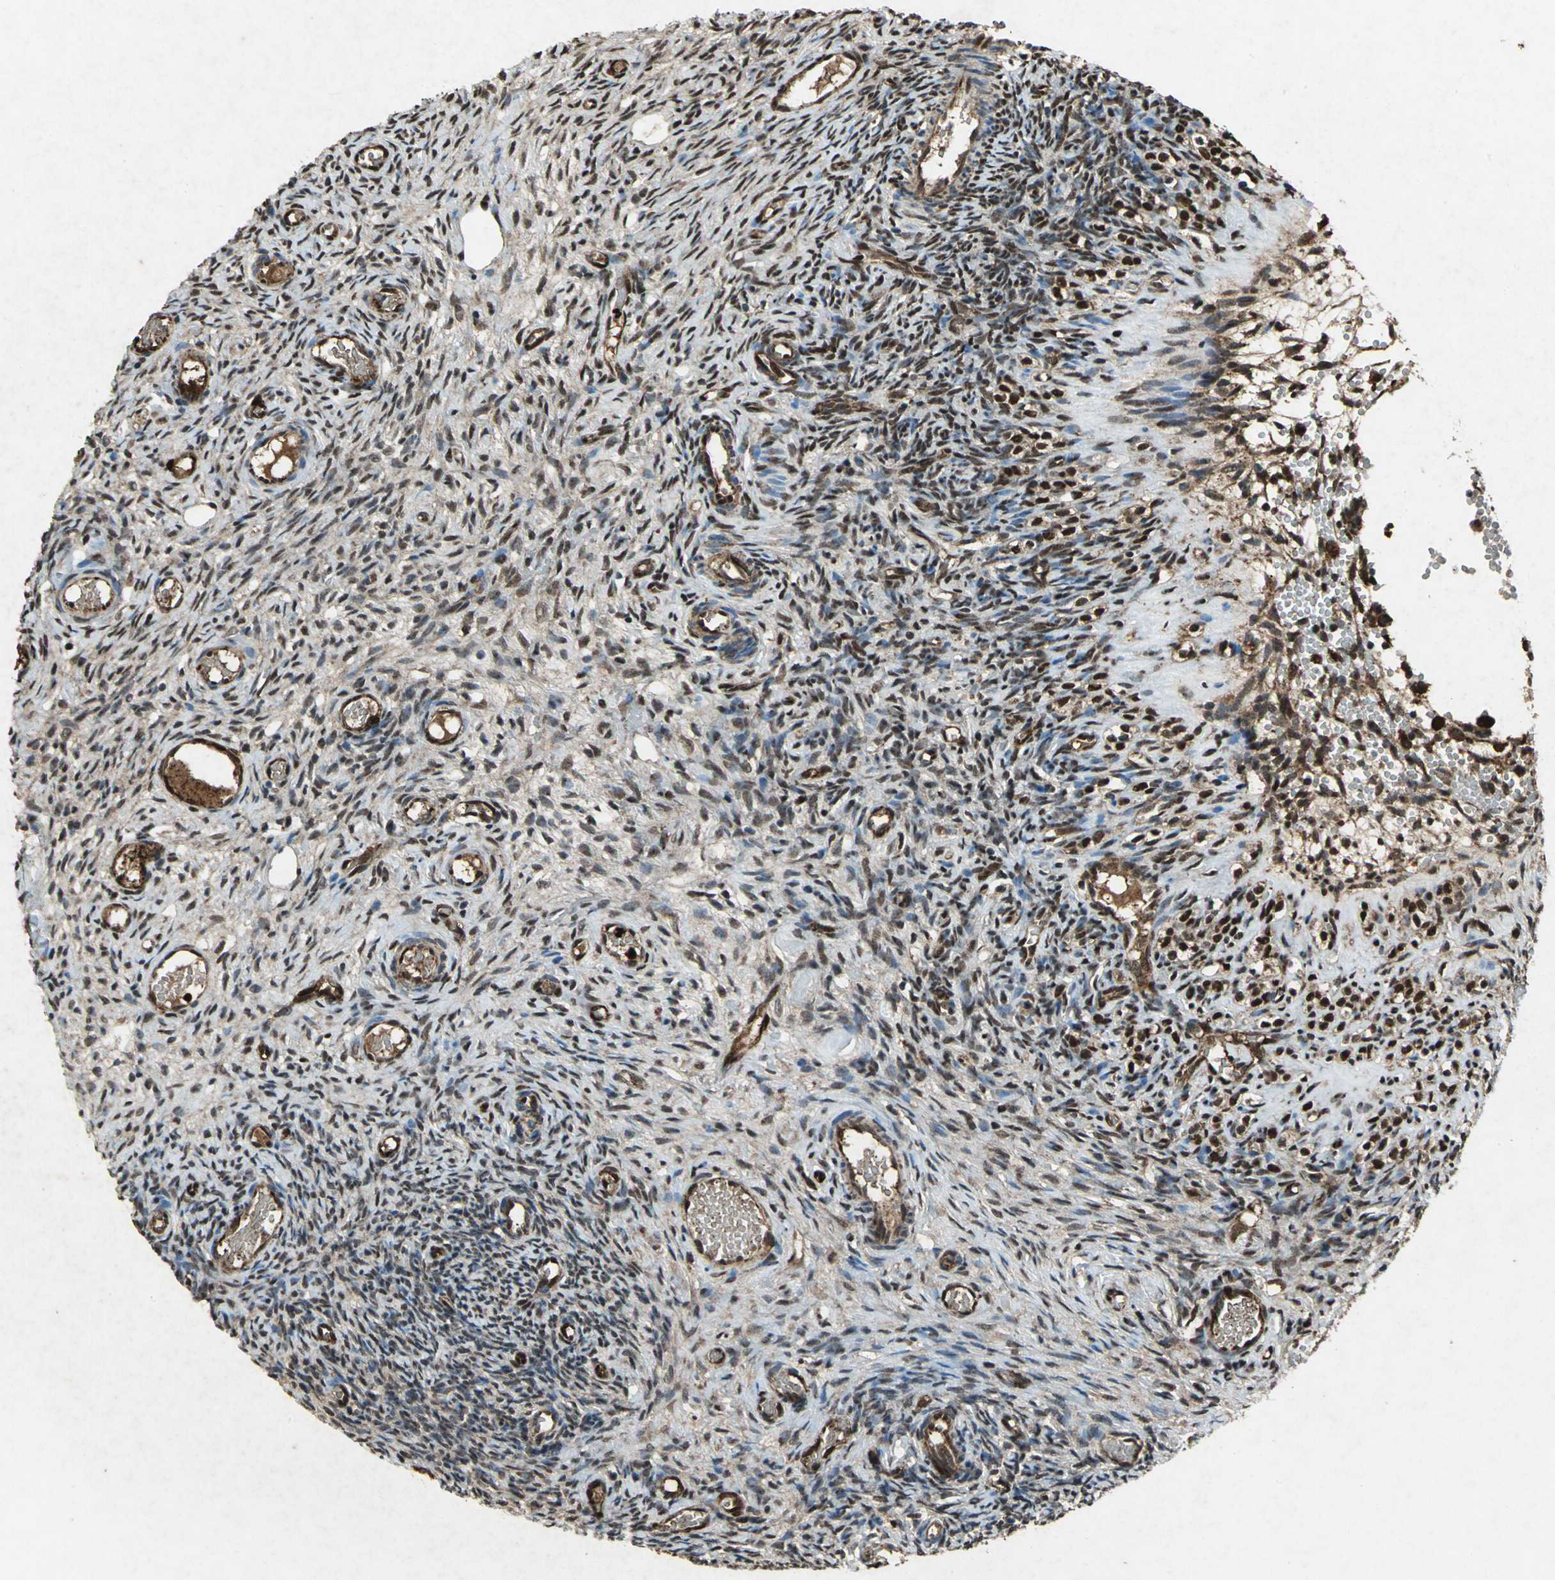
{"staining": {"intensity": "moderate", "quantity": ">75%", "location": "cytoplasmic/membranous,nuclear"}, "tissue": "ovary", "cell_type": "Ovarian stroma cells", "image_type": "normal", "snomed": [{"axis": "morphology", "description": "Normal tissue, NOS"}, {"axis": "topography", "description": "Ovary"}], "caption": "Ovary stained with a brown dye displays moderate cytoplasmic/membranous,nuclear positive staining in about >75% of ovarian stroma cells.", "gene": "ANP32A", "patient": {"sex": "female", "age": 35}}